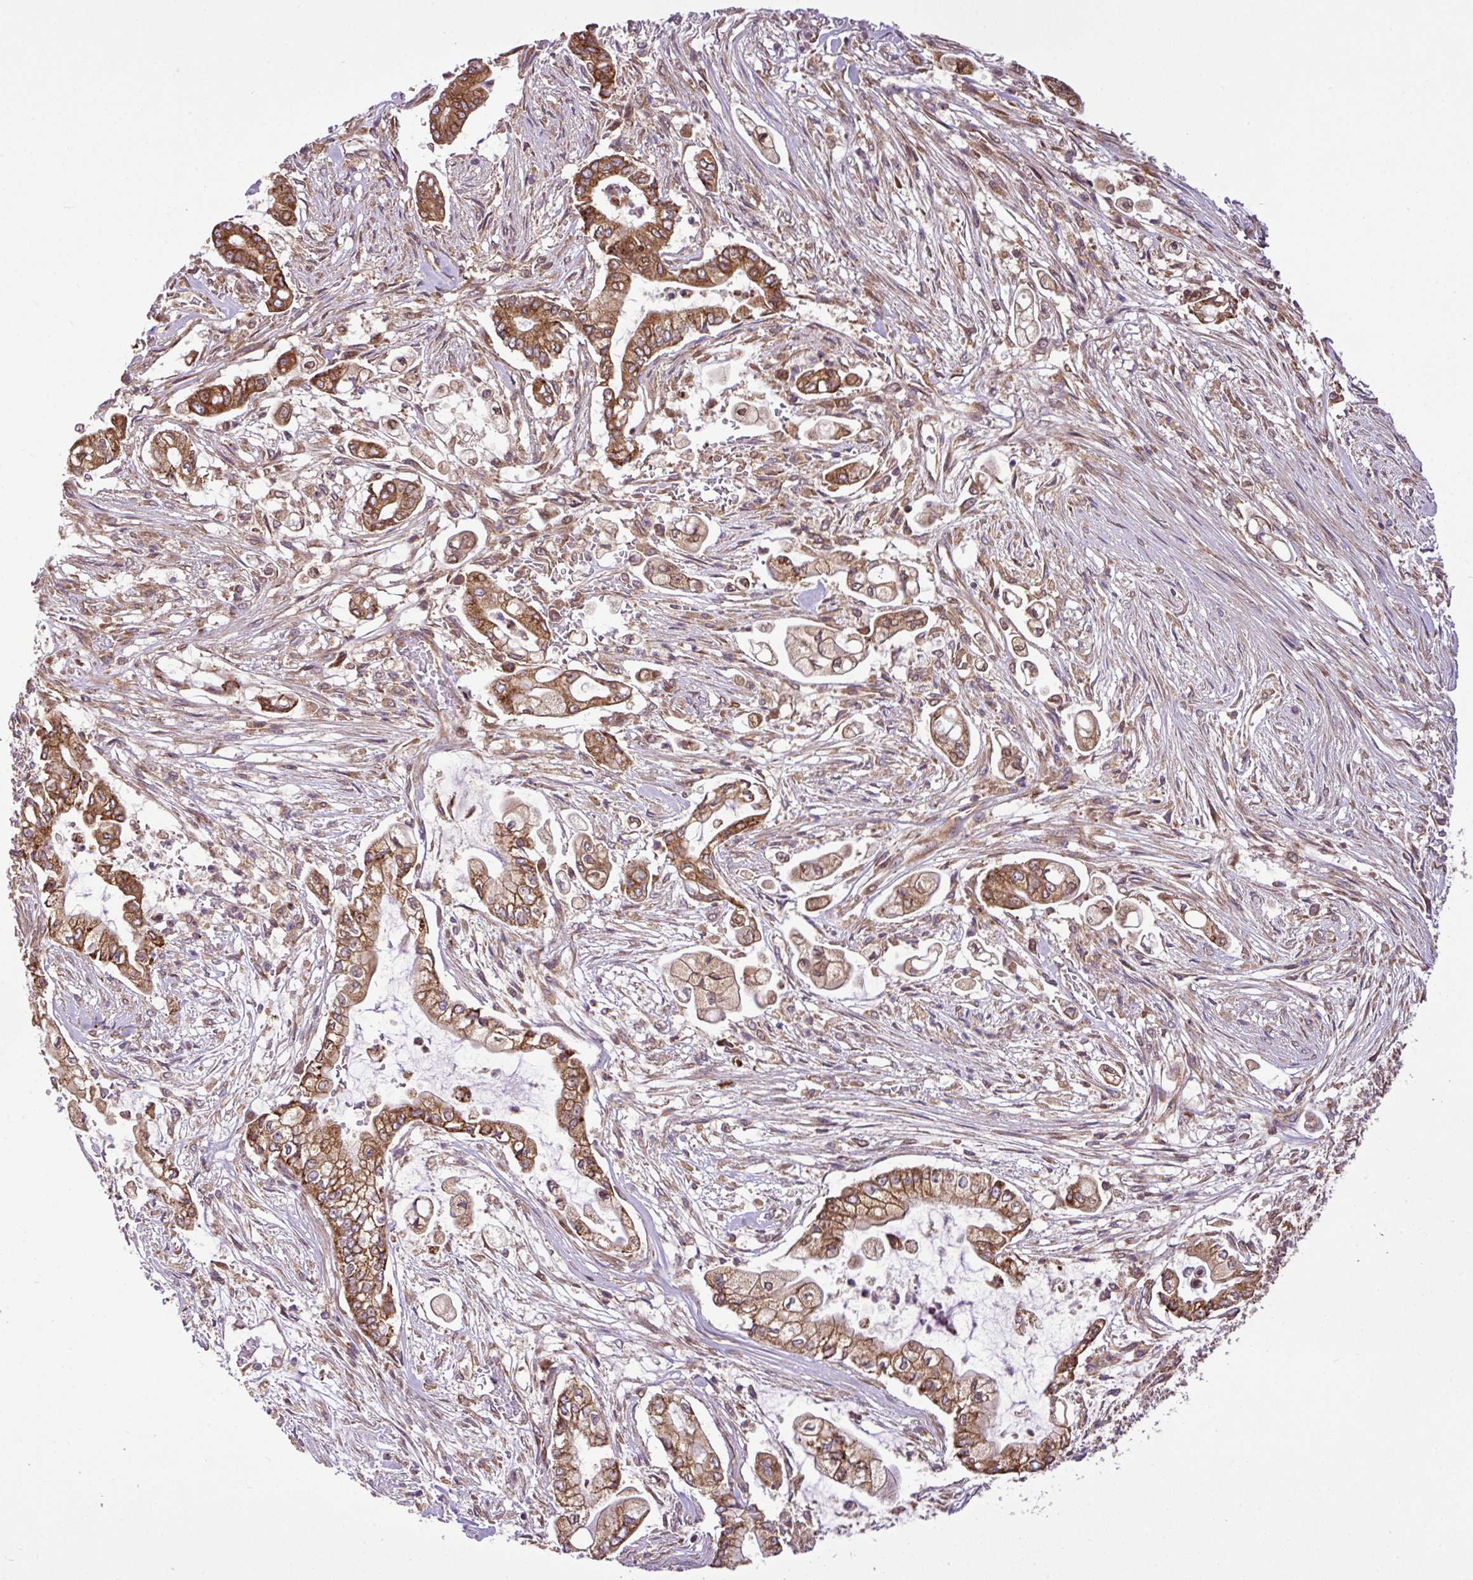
{"staining": {"intensity": "moderate", "quantity": ">75%", "location": "cytoplasmic/membranous,nuclear"}, "tissue": "pancreatic cancer", "cell_type": "Tumor cells", "image_type": "cancer", "snomed": [{"axis": "morphology", "description": "Adenocarcinoma, NOS"}, {"axis": "topography", "description": "Pancreas"}], "caption": "A high-resolution micrograph shows immunohistochemistry staining of adenocarcinoma (pancreatic), which demonstrates moderate cytoplasmic/membranous and nuclear staining in about >75% of tumor cells. The protein of interest is stained brown, and the nuclei are stained in blue (DAB IHC with brightfield microscopy, high magnification).", "gene": "DLGAP4", "patient": {"sex": "female", "age": 69}}